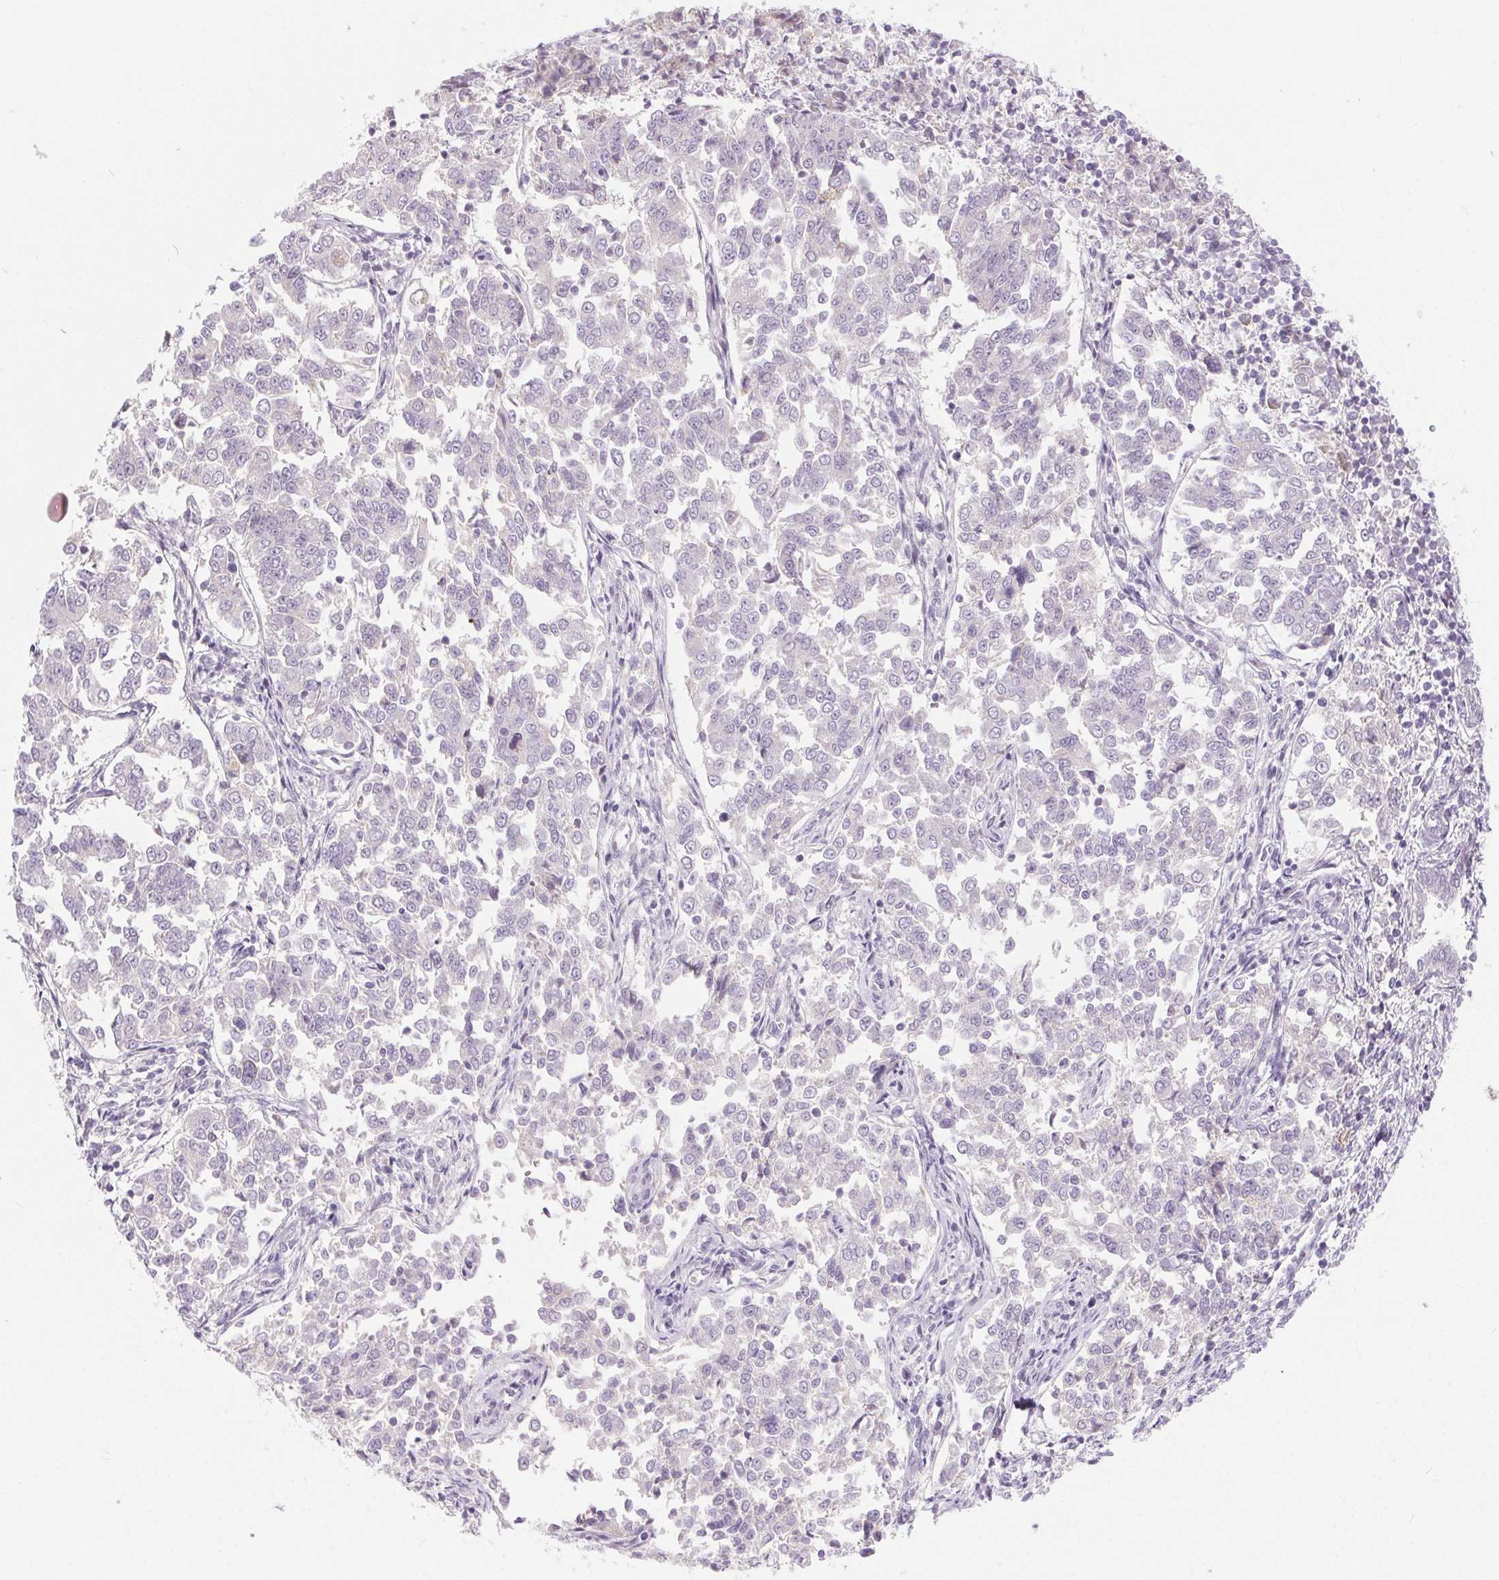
{"staining": {"intensity": "negative", "quantity": "none", "location": "none"}, "tissue": "endometrial cancer", "cell_type": "Tumor cells", "image_type": "cancer", "snomed": [{"axis": "morphology", "description": "Adenocarcinoma, NOS"}, {"axis": "topography", "description": "Endometrium"}], "caption": "Tumor cells are negative for protein expression in human endometrial cancer (adenocarcinoma).", "gene": "SYT11", "patient": {"sex": "female", "age": 43}}